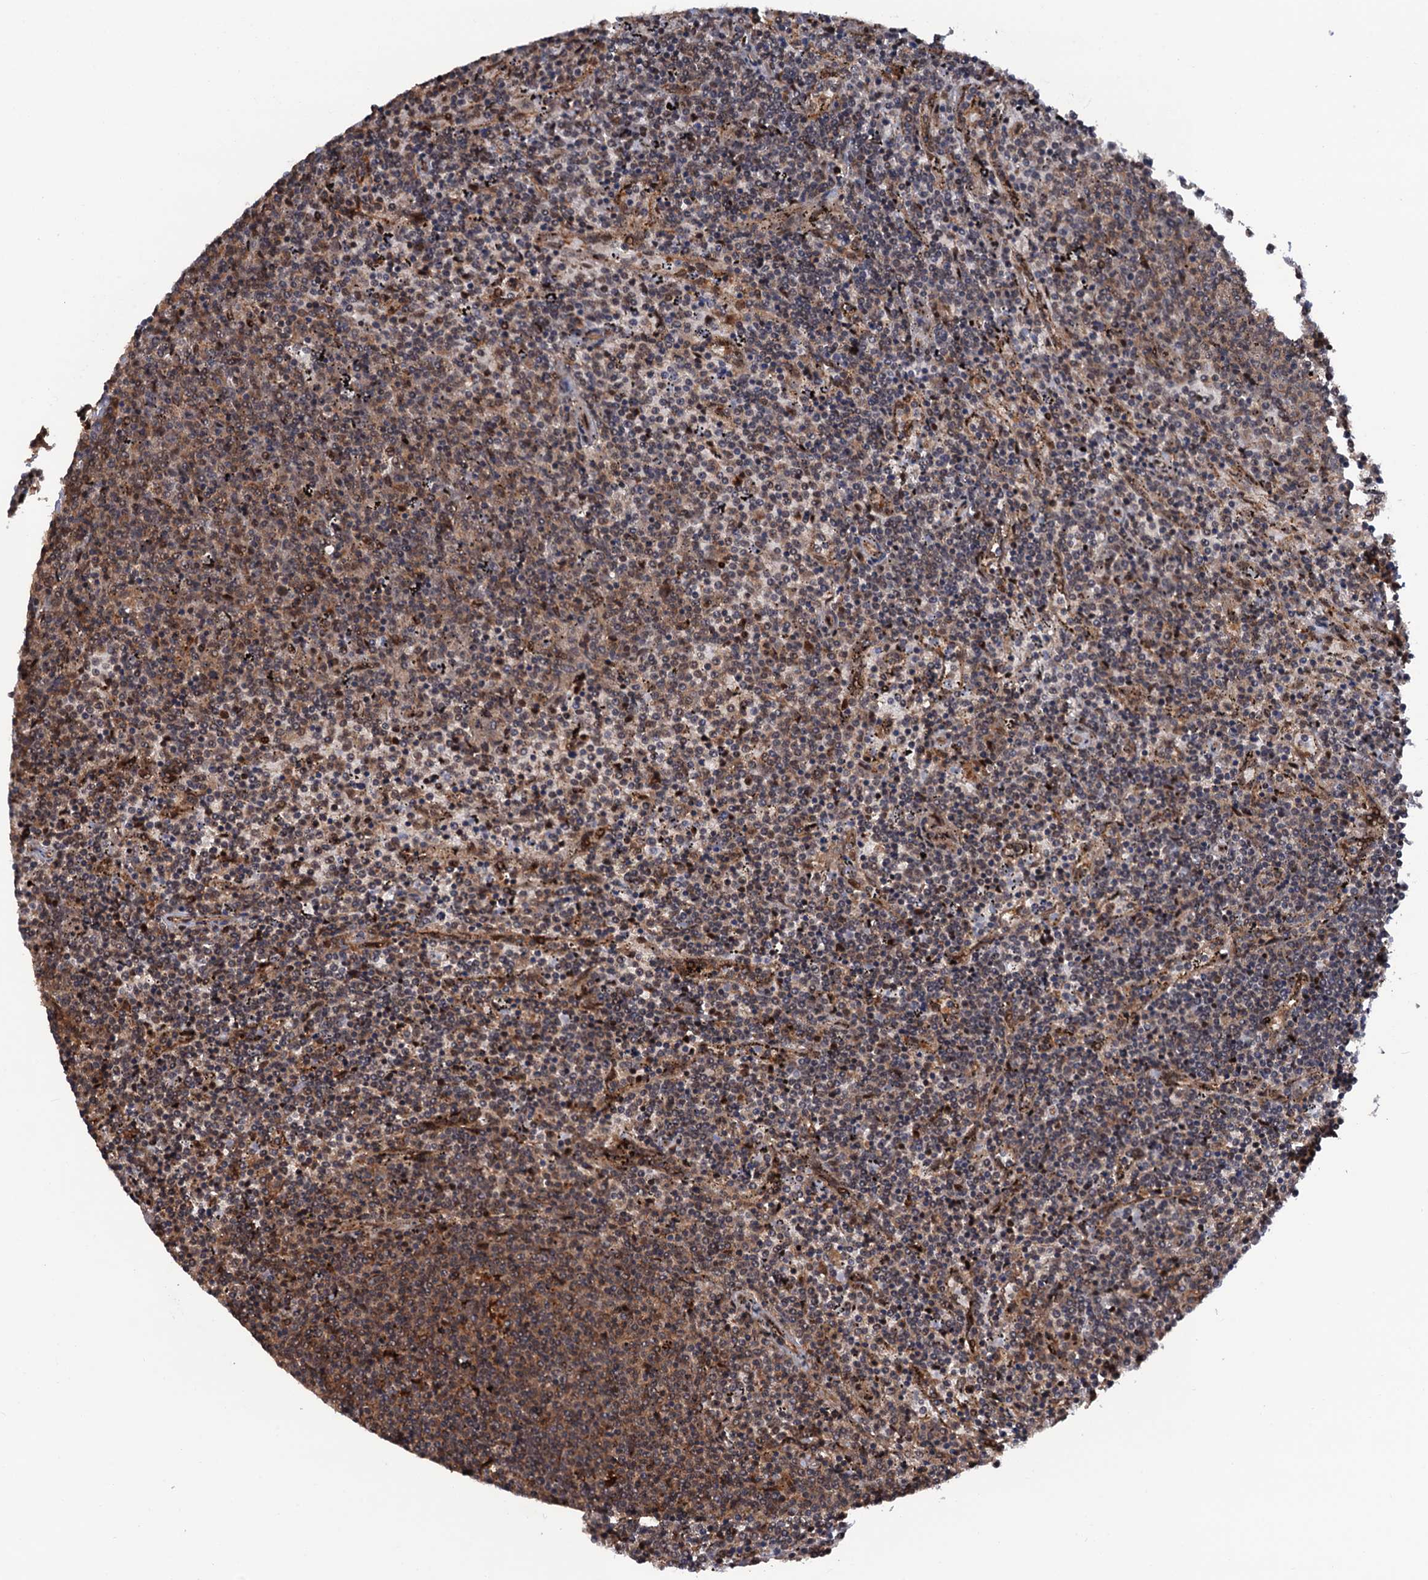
{"staining": {"intensity": "weak", "quantity": "25%-75%", "location": "cytoplasmic/membranous,nuclear"}, "tissue": "lymphoma", "cell_type": "Tumor cells", "image_type": "cancer", "snomed": [{"axis": "morphology", "description": "Malignant lymphoma, non-Hodgkin's type, Low grade"}, {"axis": "topography", "description": "Spleen"}], "caption": "Human malignant lymphoma, non-Hodgkin's type (low-grade) stained with a brown dye reveals weak cytoplasmic/membranous and nuclear positive positivity in approximately 25%-75% of tumor cells.", "gene": "CDC23", "patient": {"sex": "female", "age": 50}}